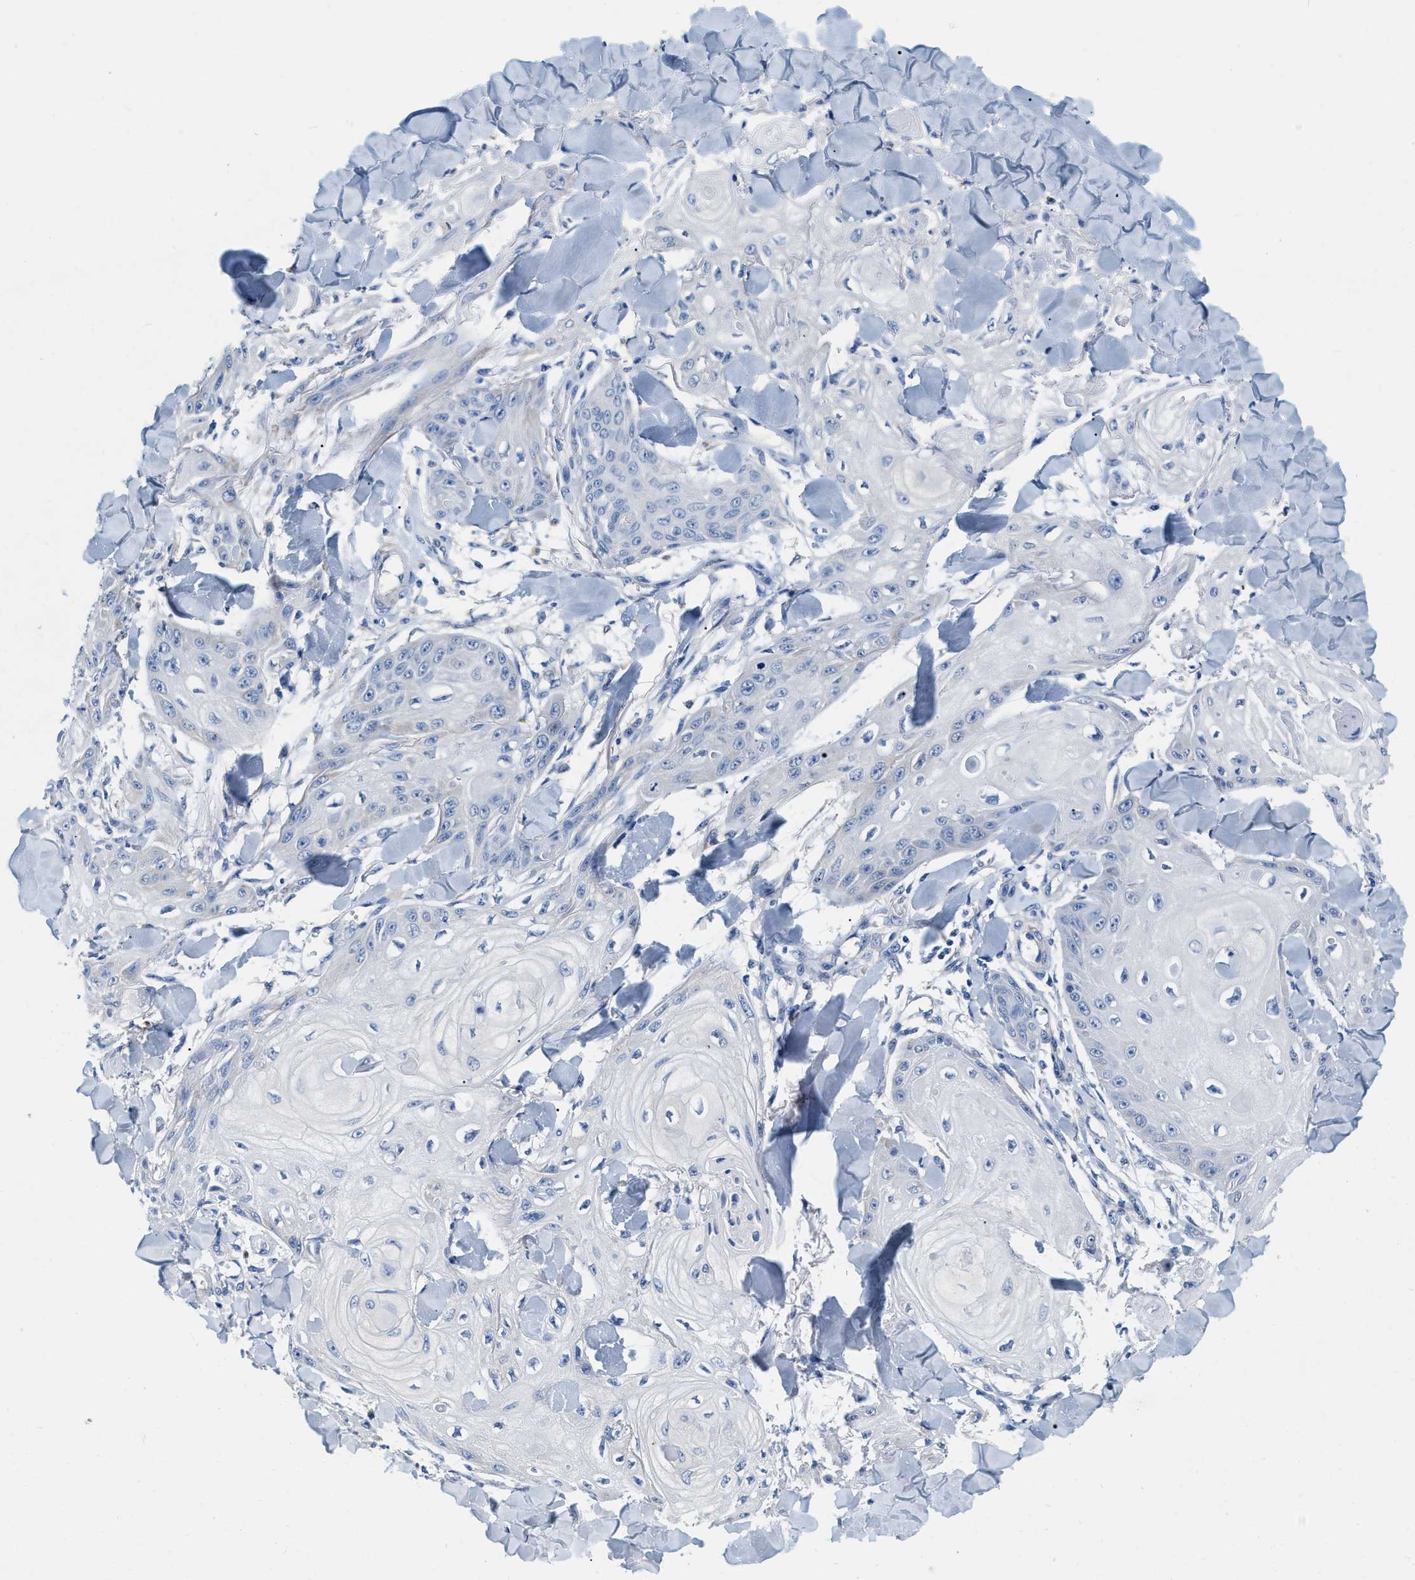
{"staining": {"intensity": "negative", "quantity": "none", "location": "none"}, "tissue": "skin cancer", "cell_type": "Tumor cells", "image_type": "cancer", "snomed": [{"axis": "morphology", "description": "Squamous cell carcinoma, NOS"}, {"axis": "topography", "description": "Skin"}], "caption": "High power microscopy image of an immunohistochemistry (IHC) image of skin cancer (squamous cell carcinoma), revealing no significant expression in tumor cells.", "gene": "EIF2AK2", "patient": {"sex": "male", "age": 74}}